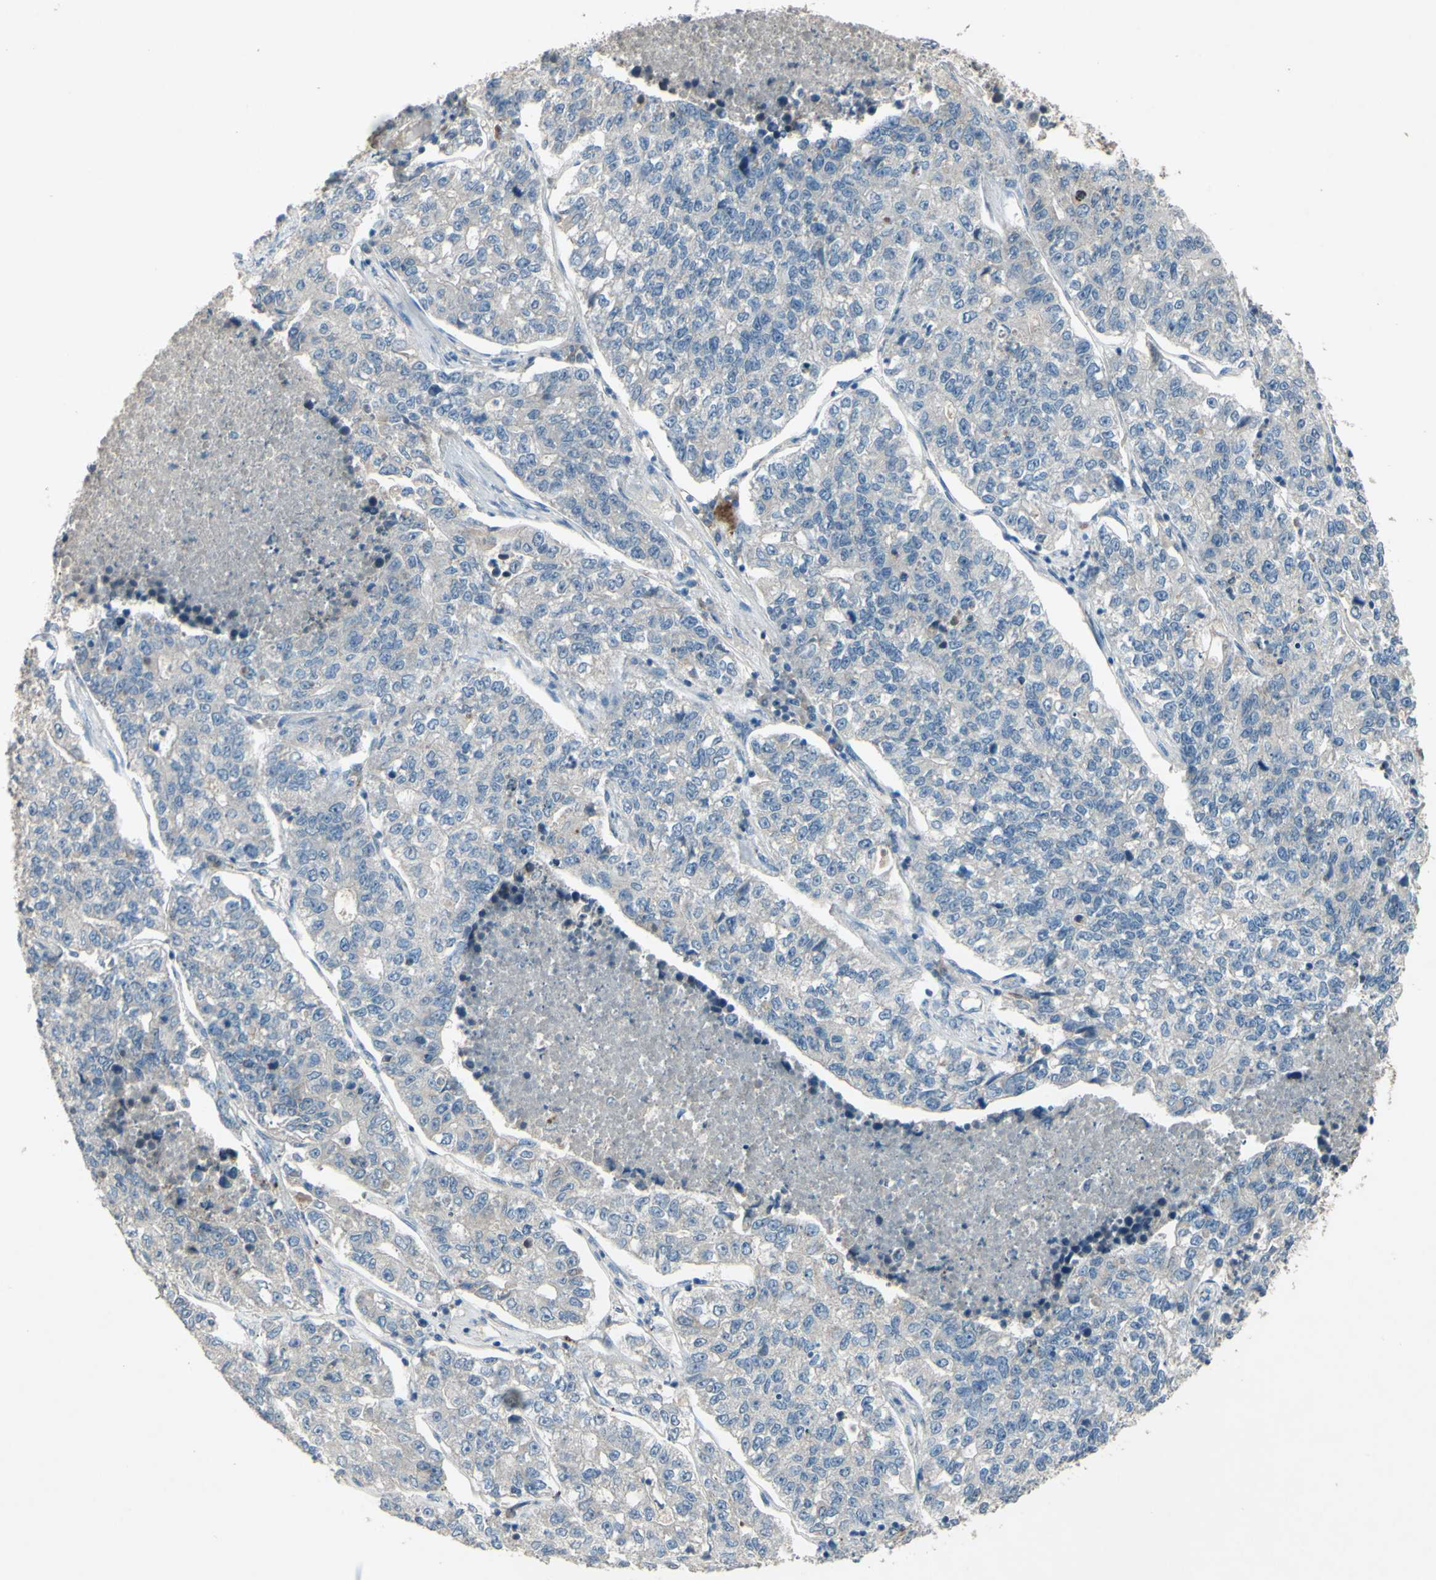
{"staining": {"intensity": "negative", "quantity": "none", "location": "none"}, "tissue": "lung cancer", "cell_type": "Tumor cells", "image_type": "cancer", "snomed": [{"axis": "morphology", "description": "Adenocarcinoma, NOS"}, {"axis": "topography", "description": "Lung"}], "caption": "Tumor cells are negative for protein expression in human lung adenocarcinoma. The staining is performed using DAB (3,3'-diaminobenzidine) brown chromogen with nuclei counter-stained in using hematoxylin.", "gene": "TIMM21", "patient": {"sex": "male", "age": 49}}